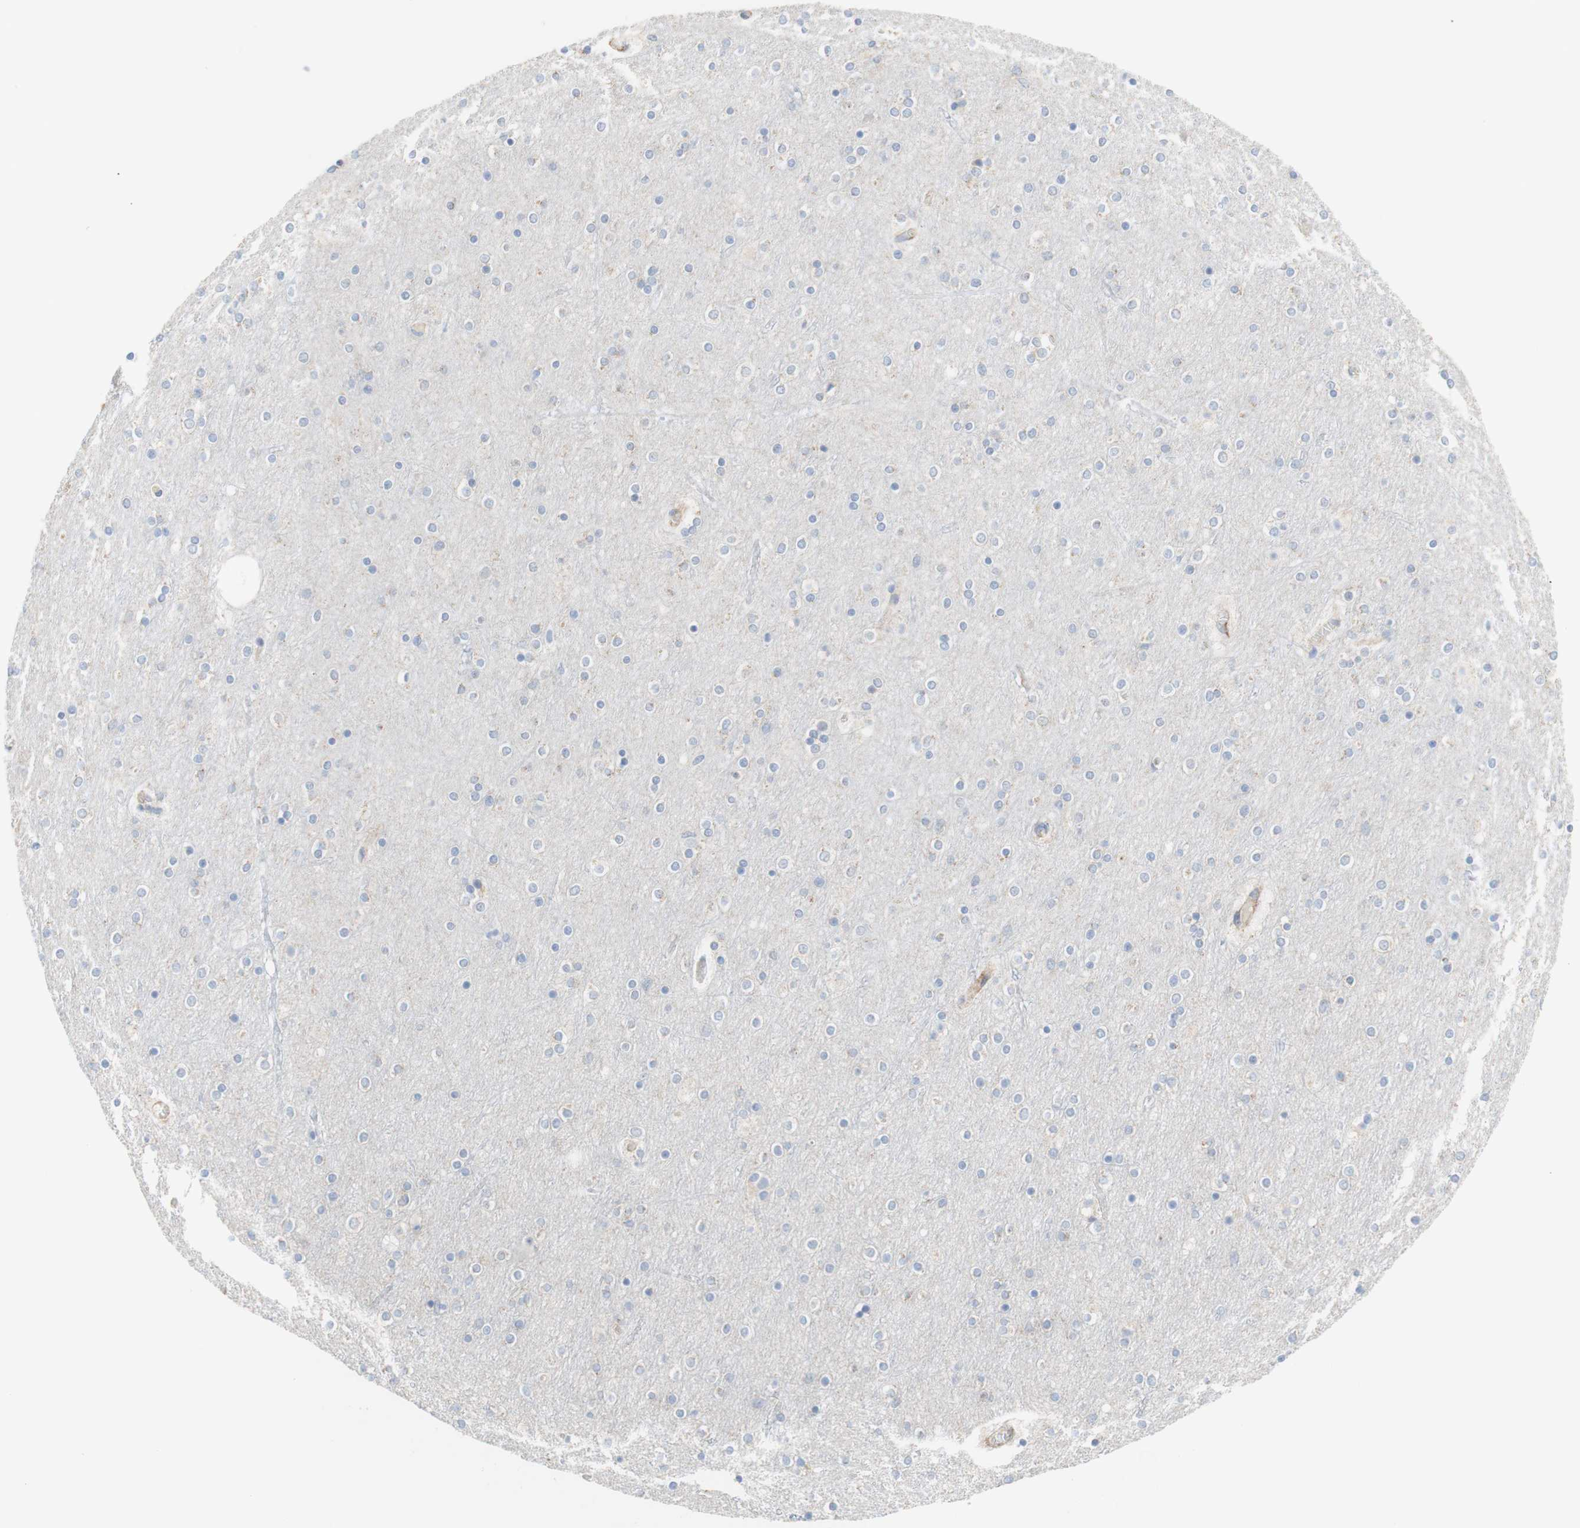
{"staining": {"intensity": "strong", "quantity": ">75%", "location": "cytoplasmic/membranous"}, "tissue": "cerebral cortex", "cell_type": "Endothelial cells", "image_type": "normal", "snomed": [{"axis": "morphology", "description": "Normal tissue, NOS"}, {"axis": "topography", "description": "Cerebral cortex"}], "caption": "The photomicrograph exhibits a brown stain indicating the presence of a protein in the cytoplasmic/membranous of endothelial cells in cerebral cortex. The protein of interest is stained brown, and the nuclei are stained in blue (DAB (3,3'-diaminobenzidine) IHC with brightfield microscopy, high magnification).", "gene": "POU2AF1", "patient": {"sex": "female", "age": 54}}